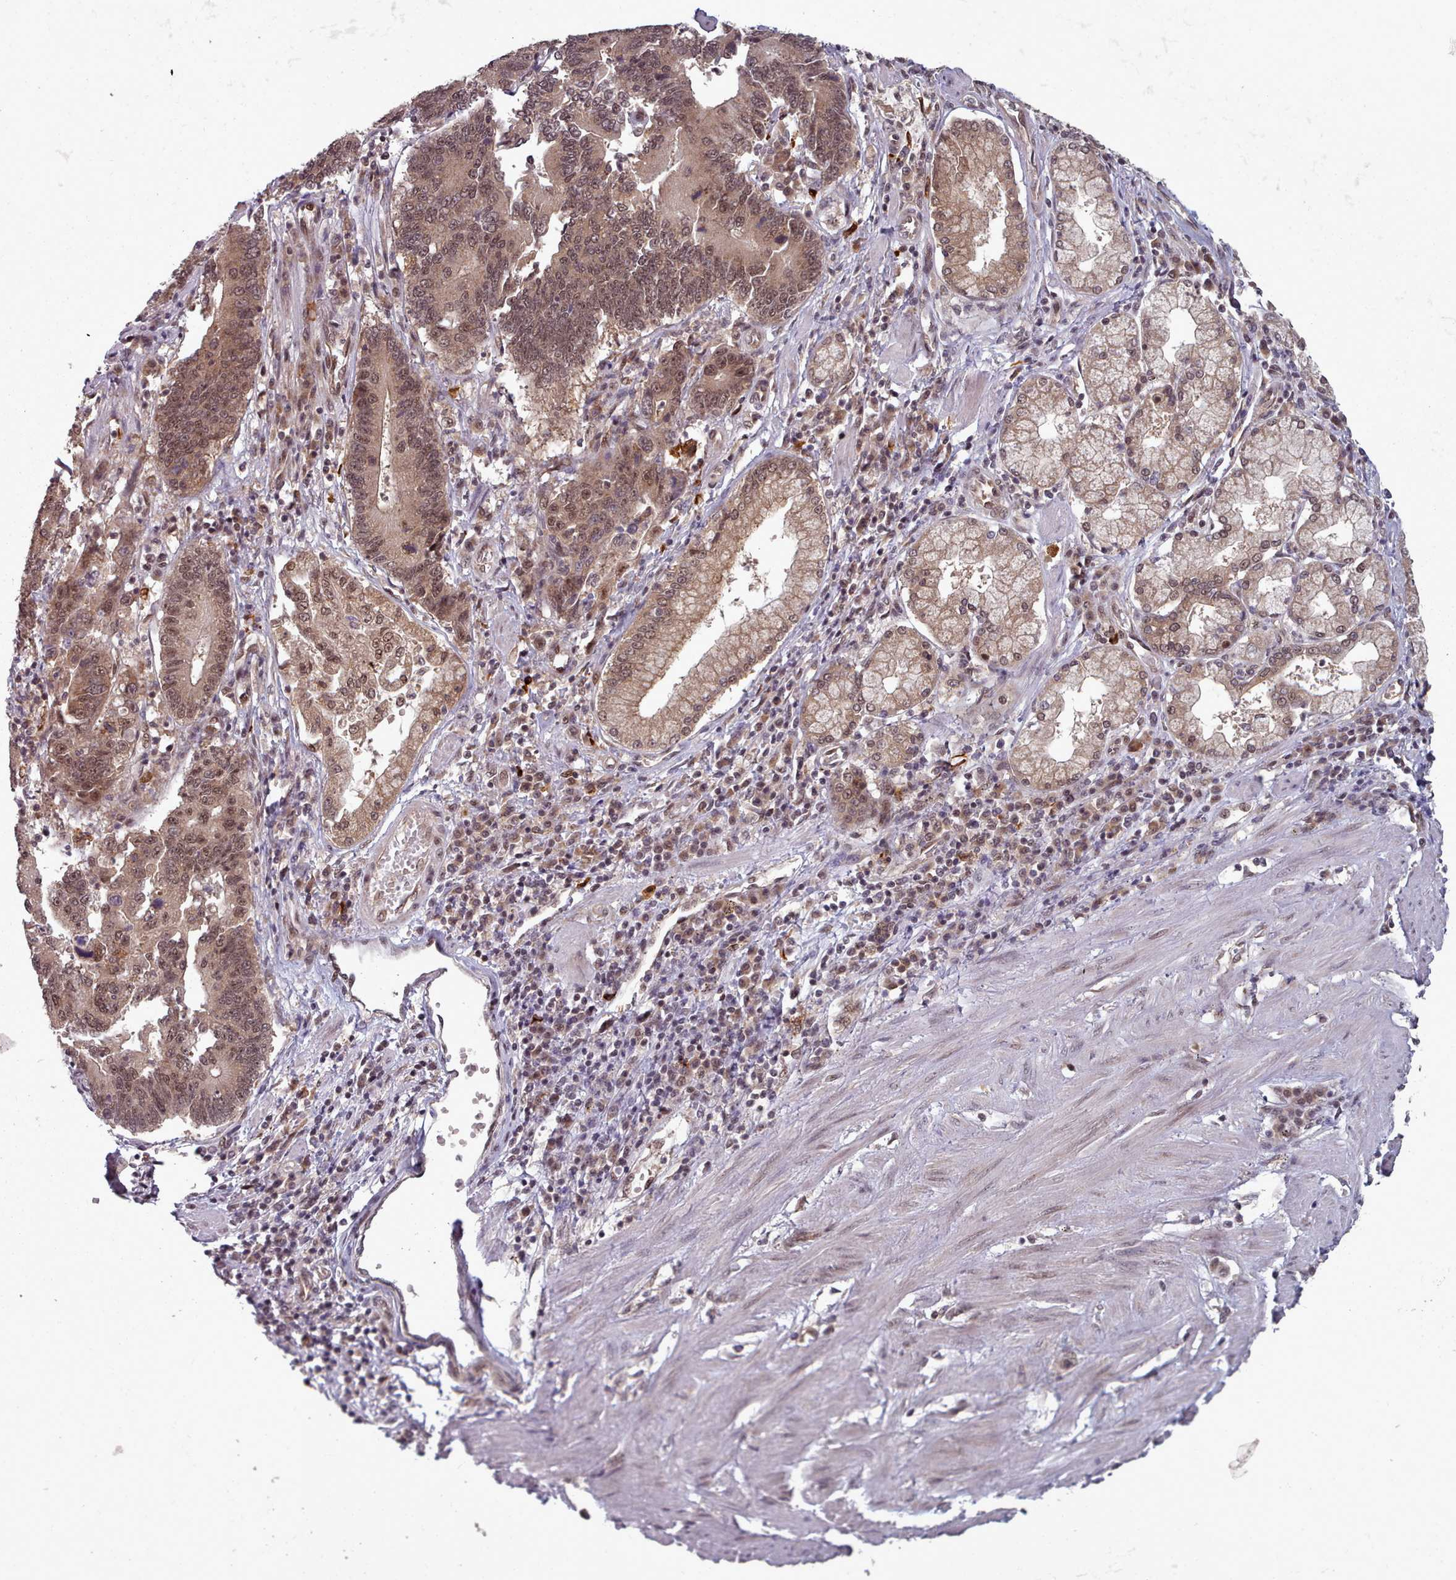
{"staining": {"intensity": "moderate", "quantity": ">75%", "location": "cytoplasmic/membranous,nuclear"}, "tissue": "stomach cancer", "cell_type": "Tumor cells", "image_type": "cancer", "snomed": [{"axis": "morphology", "description": "Adenocarcinoma, NOS"}, {"axis": "topography", "description": "Stomach"}], "caption": "Protein staining of stomach adenocarcinoma tissue displays moderate cytoplasmic/membranous and nuclear positivity in about >75% of tumor cells. The protein is stained brown, and the nuclei are stained in blue (DAB (3,3'-diaminobenzidine) IHC with brightfield microscopy, high magnification).", "gene": "DHX8", "patient": {"sex": "male", "age": 59}}